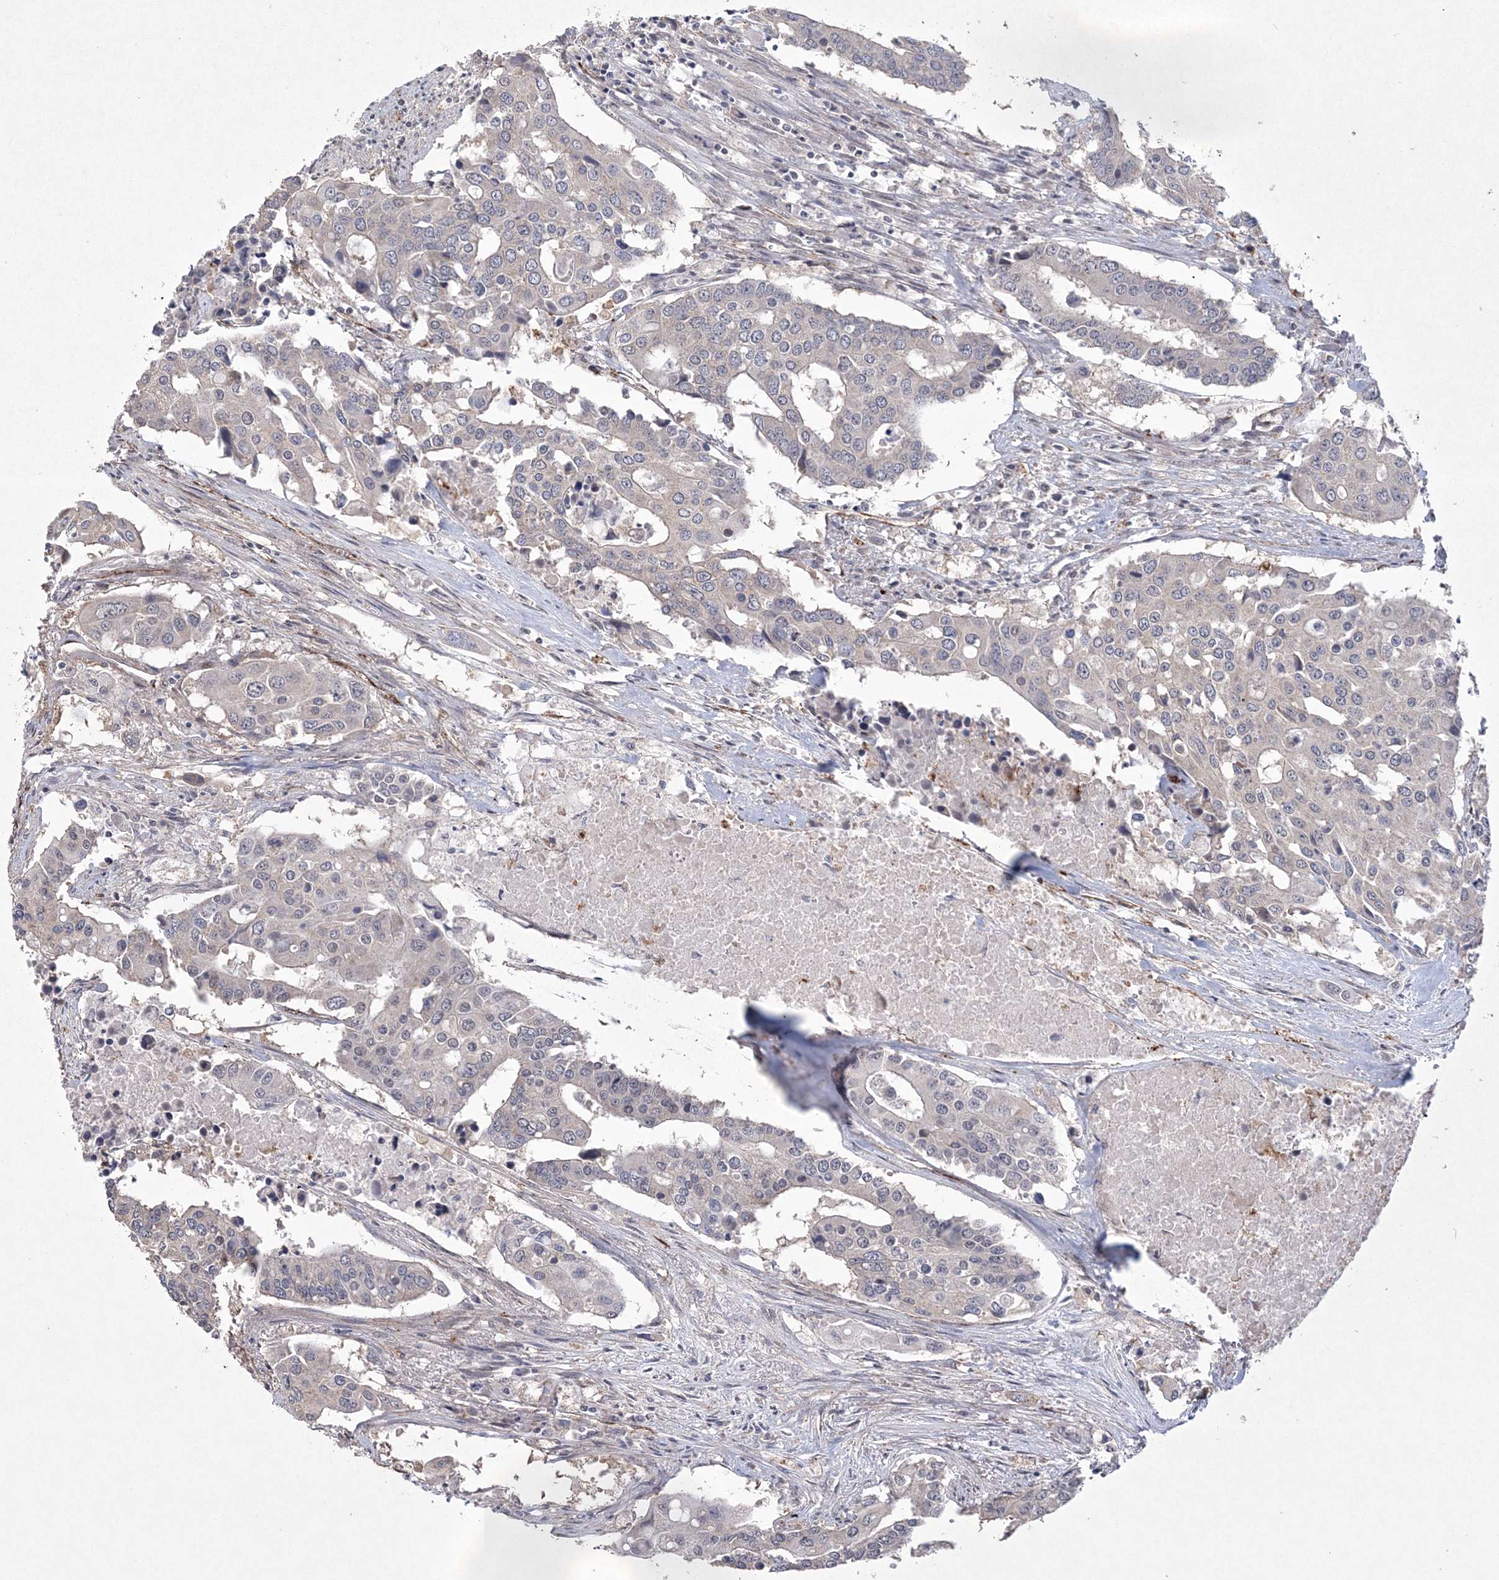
{"staining": {"intensity": "negative", "quantity": "none", "location": "none"}, "tissue": "colorectal cancer", "cell_type": "Tumor cells", "image_type": "cancer", "snomed": [{"axis": "morphology", "description": "Adenocarcinoma, NOS"}, {"axis": "topography", "description": "Colon"}], "caption": "This is an immunohistochemistry (IHC) micrograph of human colorectal cancer. There is no positivity in tumor cells.", "gene": "DPCD", "patient": {"sex": "male", "age": 77}}